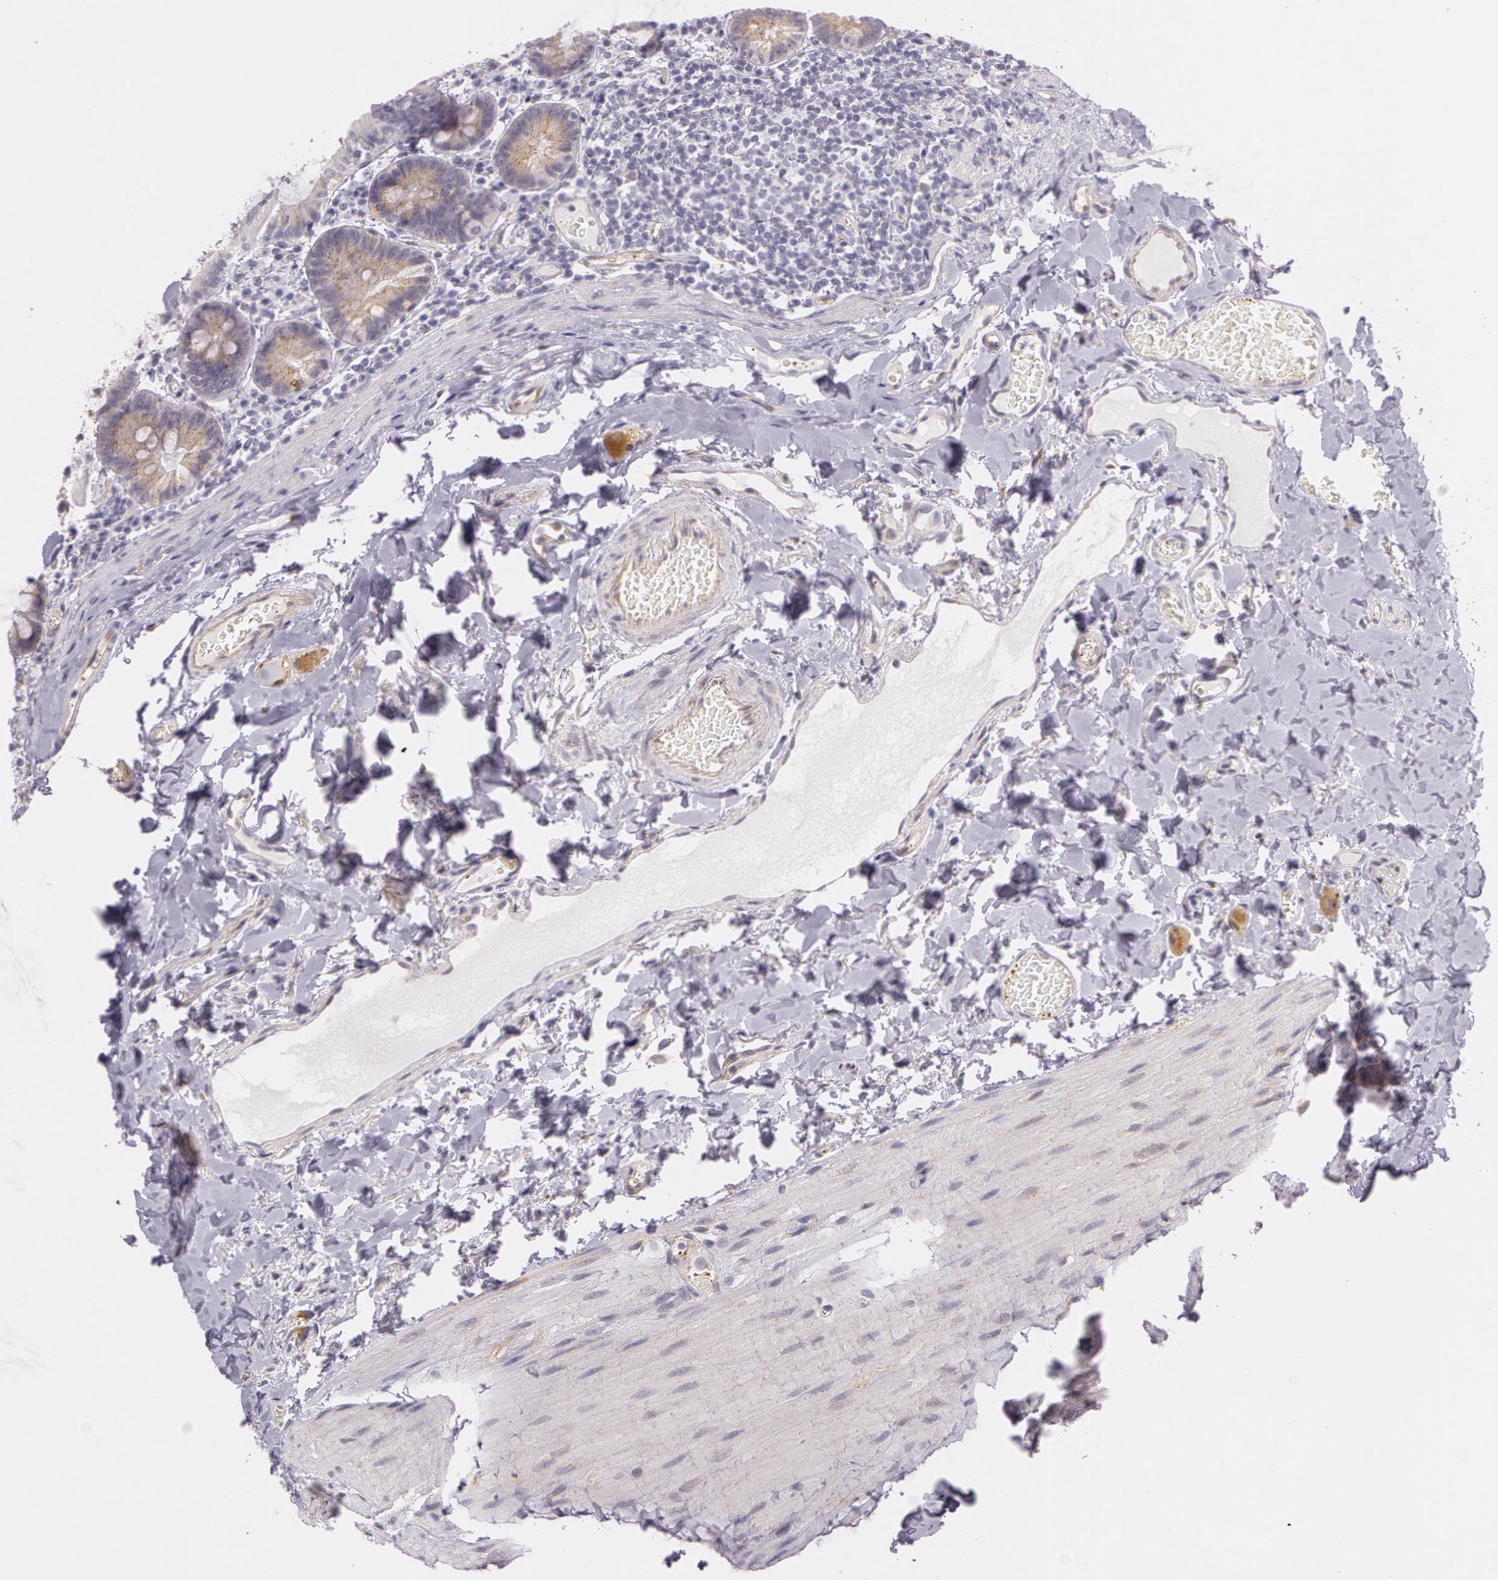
{"staining": {"intensity": "moderate", "quantity": ">75%", "location": "cytoplasmic/membranous"}, "tissue": "duodenum", "cell_type": "Glandular cells", "image_type": "normal", "snomed": [{"axis": "morphology", "description": "Normal tissue, NOS"}, {"axis": "topography", "description": "Duodenum"}], "caption": "Immunohistochemical staining of normal duodenum exhibits >75% levels of moderate cytoplasmic/membranous protein positivity in about >75% of glandular cells. The staining was performed using DAB (3,3'-diaminobenzidine) to visualize the protein expression in brown, while the nuclei were stained in blue with hematoxylin (Magnification: 20x).", "gene": "APP", "patient": {"sex": "male", "age": 66}}